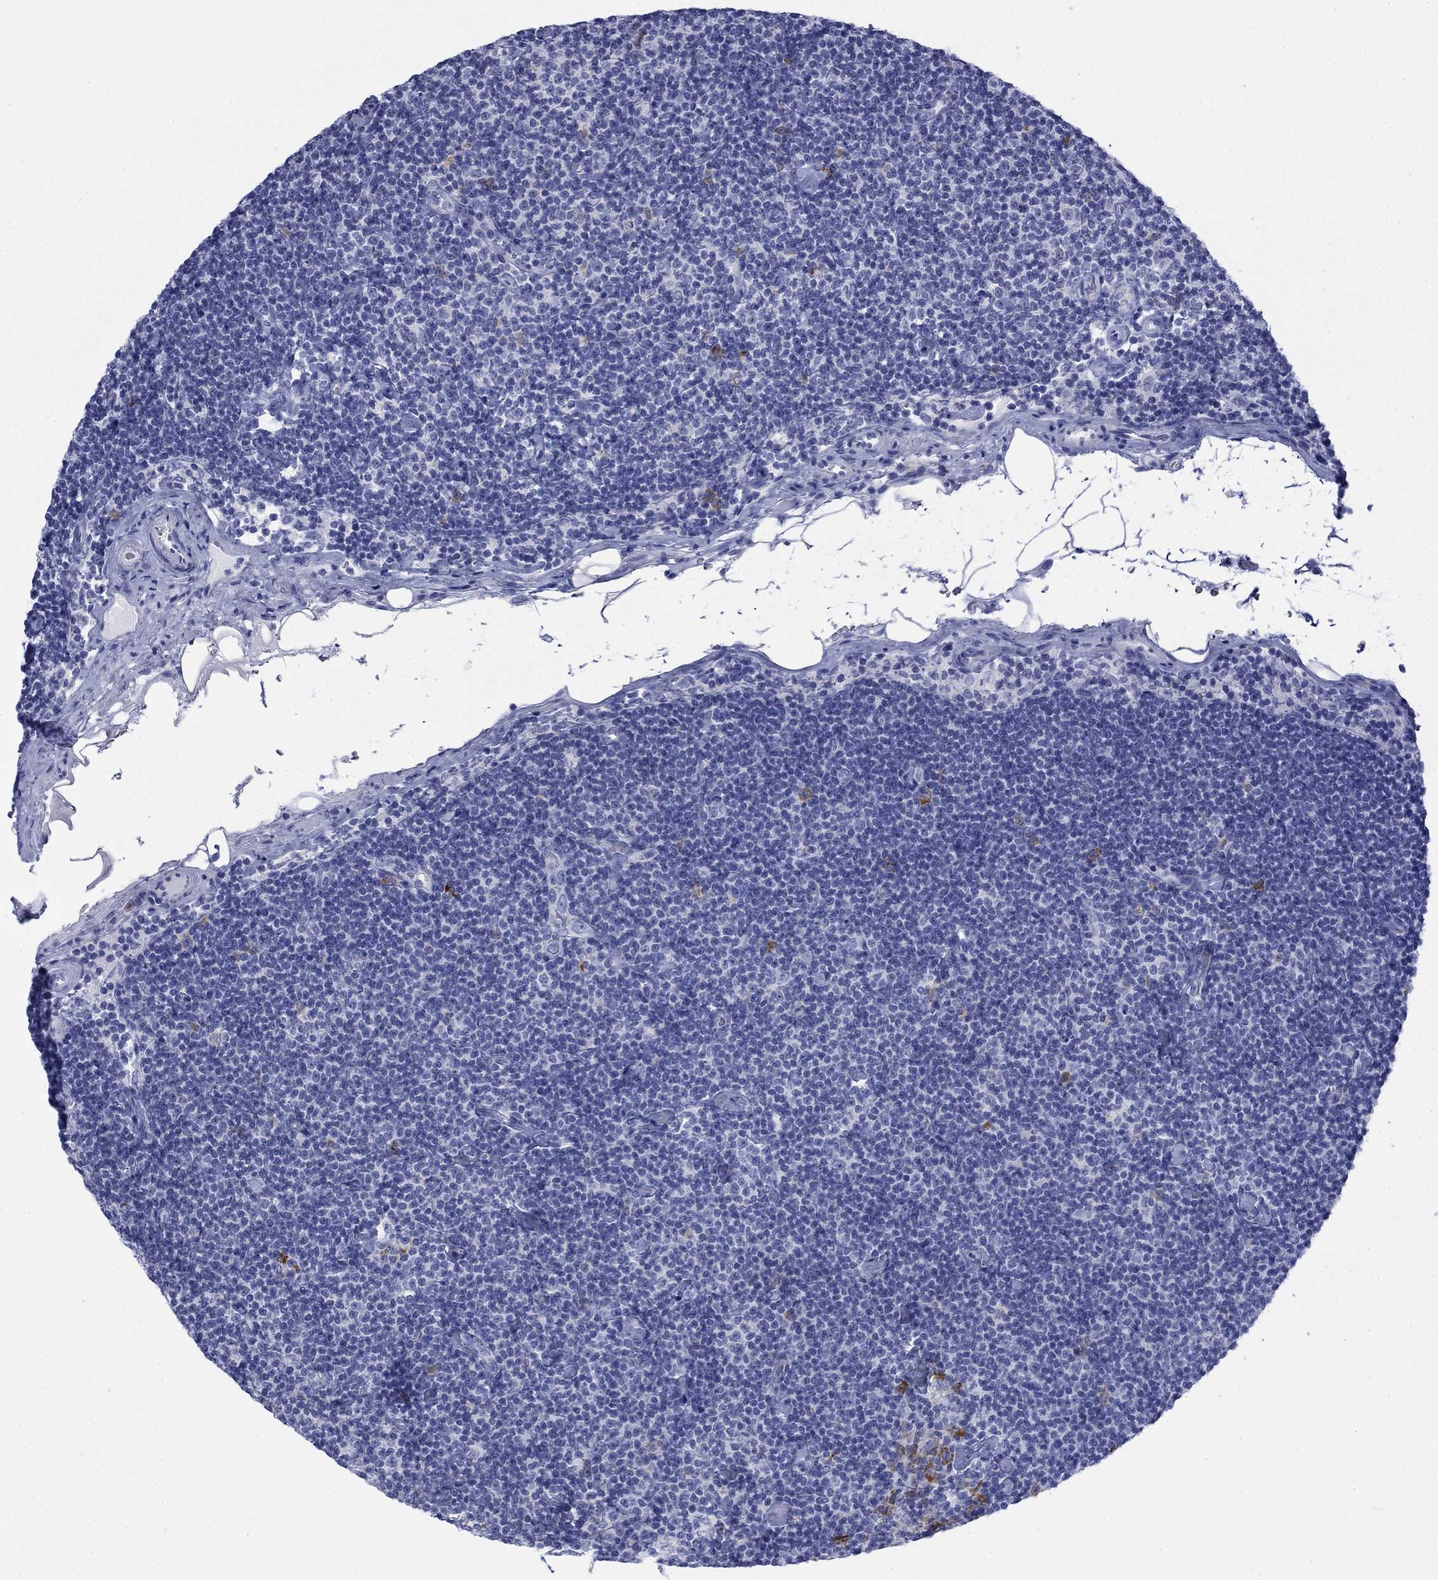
{"staining": {"intensity": "negative", "quantity": "none", "location": "none"}, "tissue": "lymphoma", "cell_type": "Tumor cells", "image_type": "cancer", "snomed": [{"axis": "morphology", "description": "Malignant lymphoma, non-Hodgkin's type, Low grade"}, {"axis": "topography", "description": "Lymph node"}], "caption": "This is an immunohistochemistry image of lymphoma. There is no positivity in tumor cells.", "gene": "IGF2BP3", "patient": {"sex": "male", "age": 81}}